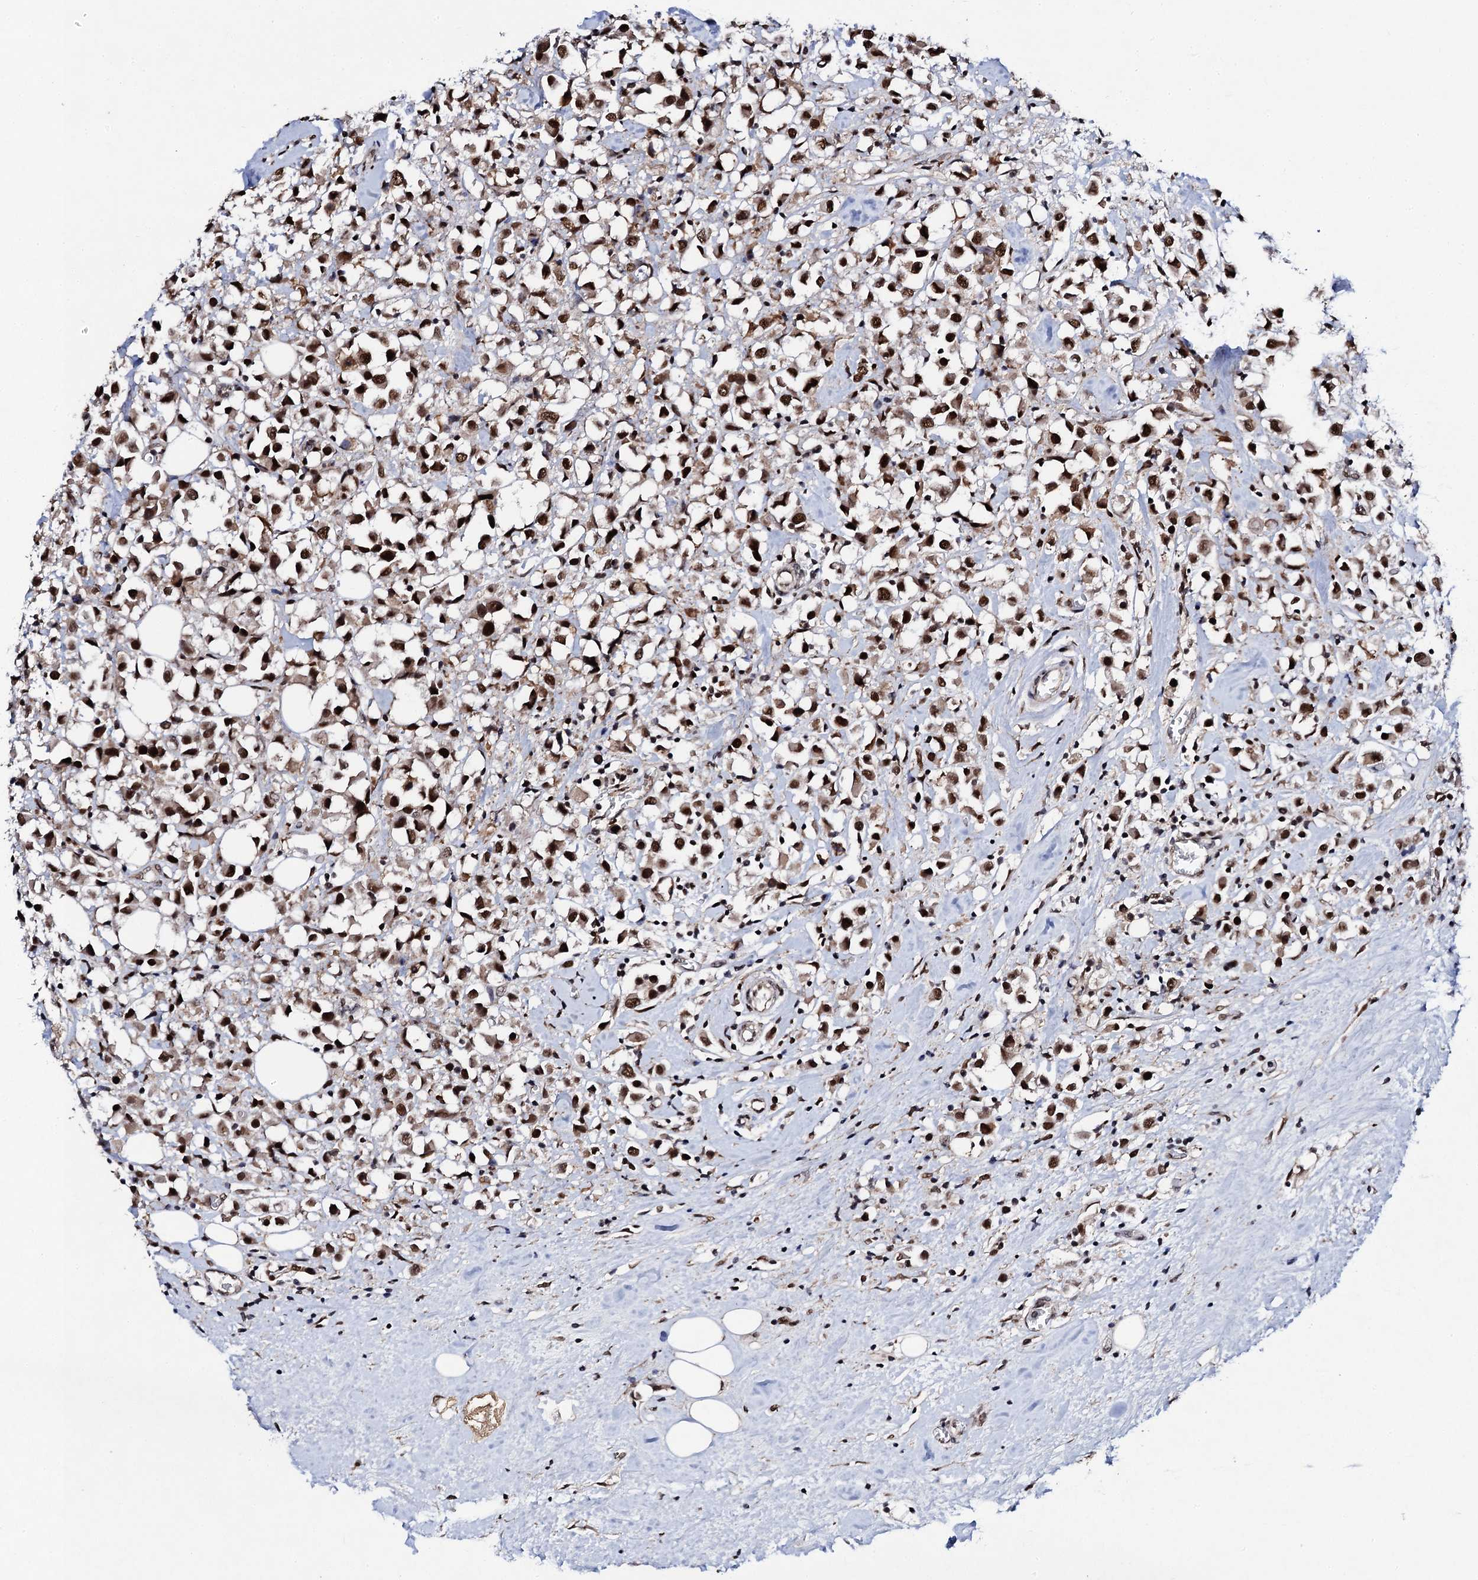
{"staining": {"intensity": "strong", "quantity": ">75%", "location": "nuclear"}, "tissue": "breast cancer", "cell_type": "Tumor cells", "image_type": "cancer", "snomed": [{"axis": "morphology", "description": "Duct carcinoma"}, {"axis": "topography", "description": "Breast"}], "caption": "The image reveals staining of breast cancer (invasive ductal carcinoma), revealing strong nuclear protein staining (brown color) within tumor cells.", "gene": "CSTF3", "patient": {"sex": "female", "age": 61}}